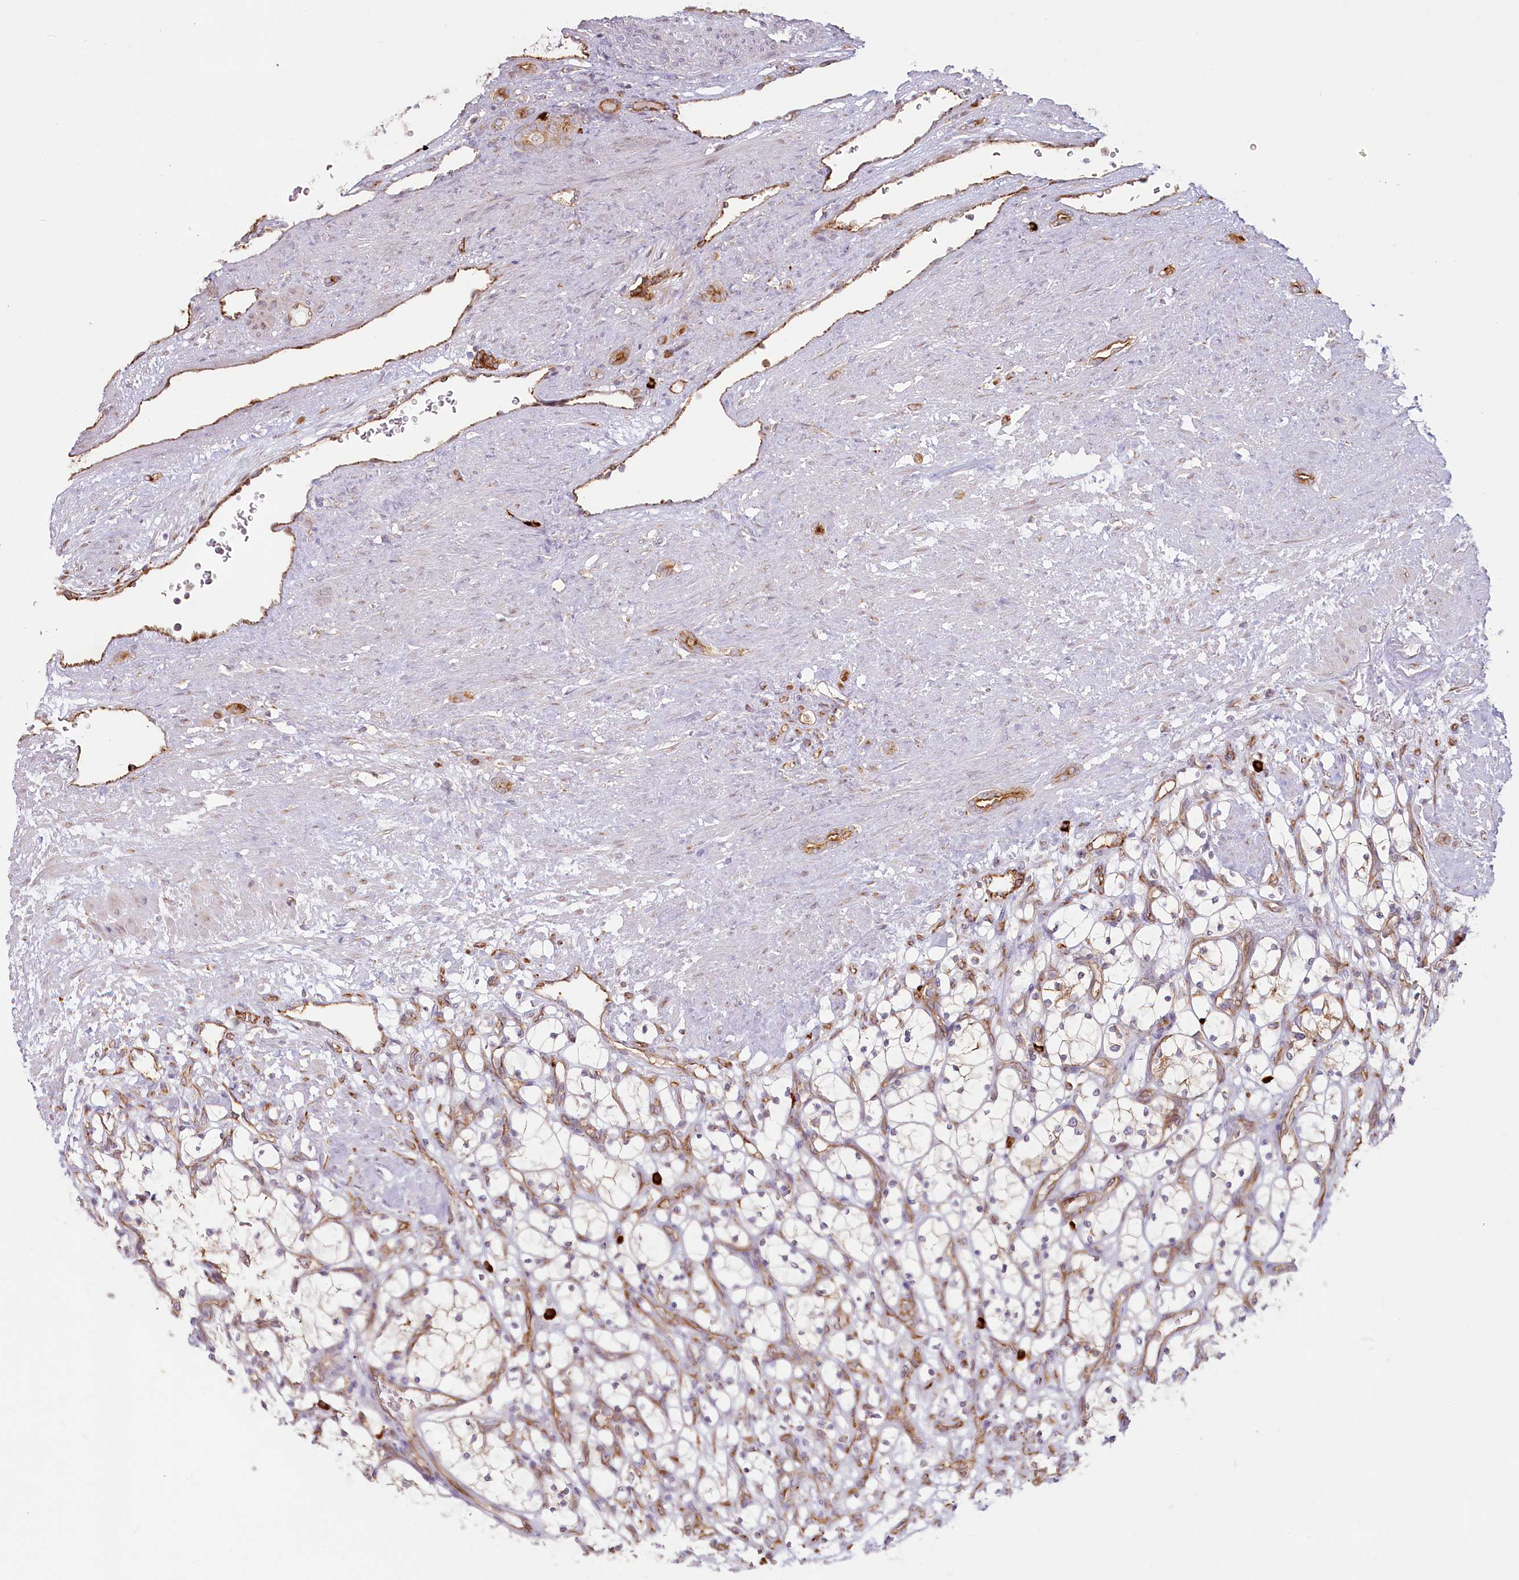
{"staining": {"intensity": "negative", "quantity": "none", "location": "none"}, "tissue": "renal cancer", "cell_type": "Tumor cells", "image_type": "cancer", "snomed": [{"axis": "morphology", "description": "Adenocarcinoma, NOS"}, {"axis": "topography", "description": "Kidney"}], "caption": "DAB (3,3'-diaminobenzidine) immunohistochemical staining of human renal adenocarcinoma displays no significant staining in tumor cells. The staining was performed using DAB (3,3'-diaminobenzidine) to visualize the protein expression in brown, while the nuclei were stained in blue with hematoxylin (Magnification: 20x).", "gene": "HARS2", "patient": {"sex": "female", "age": 69}}